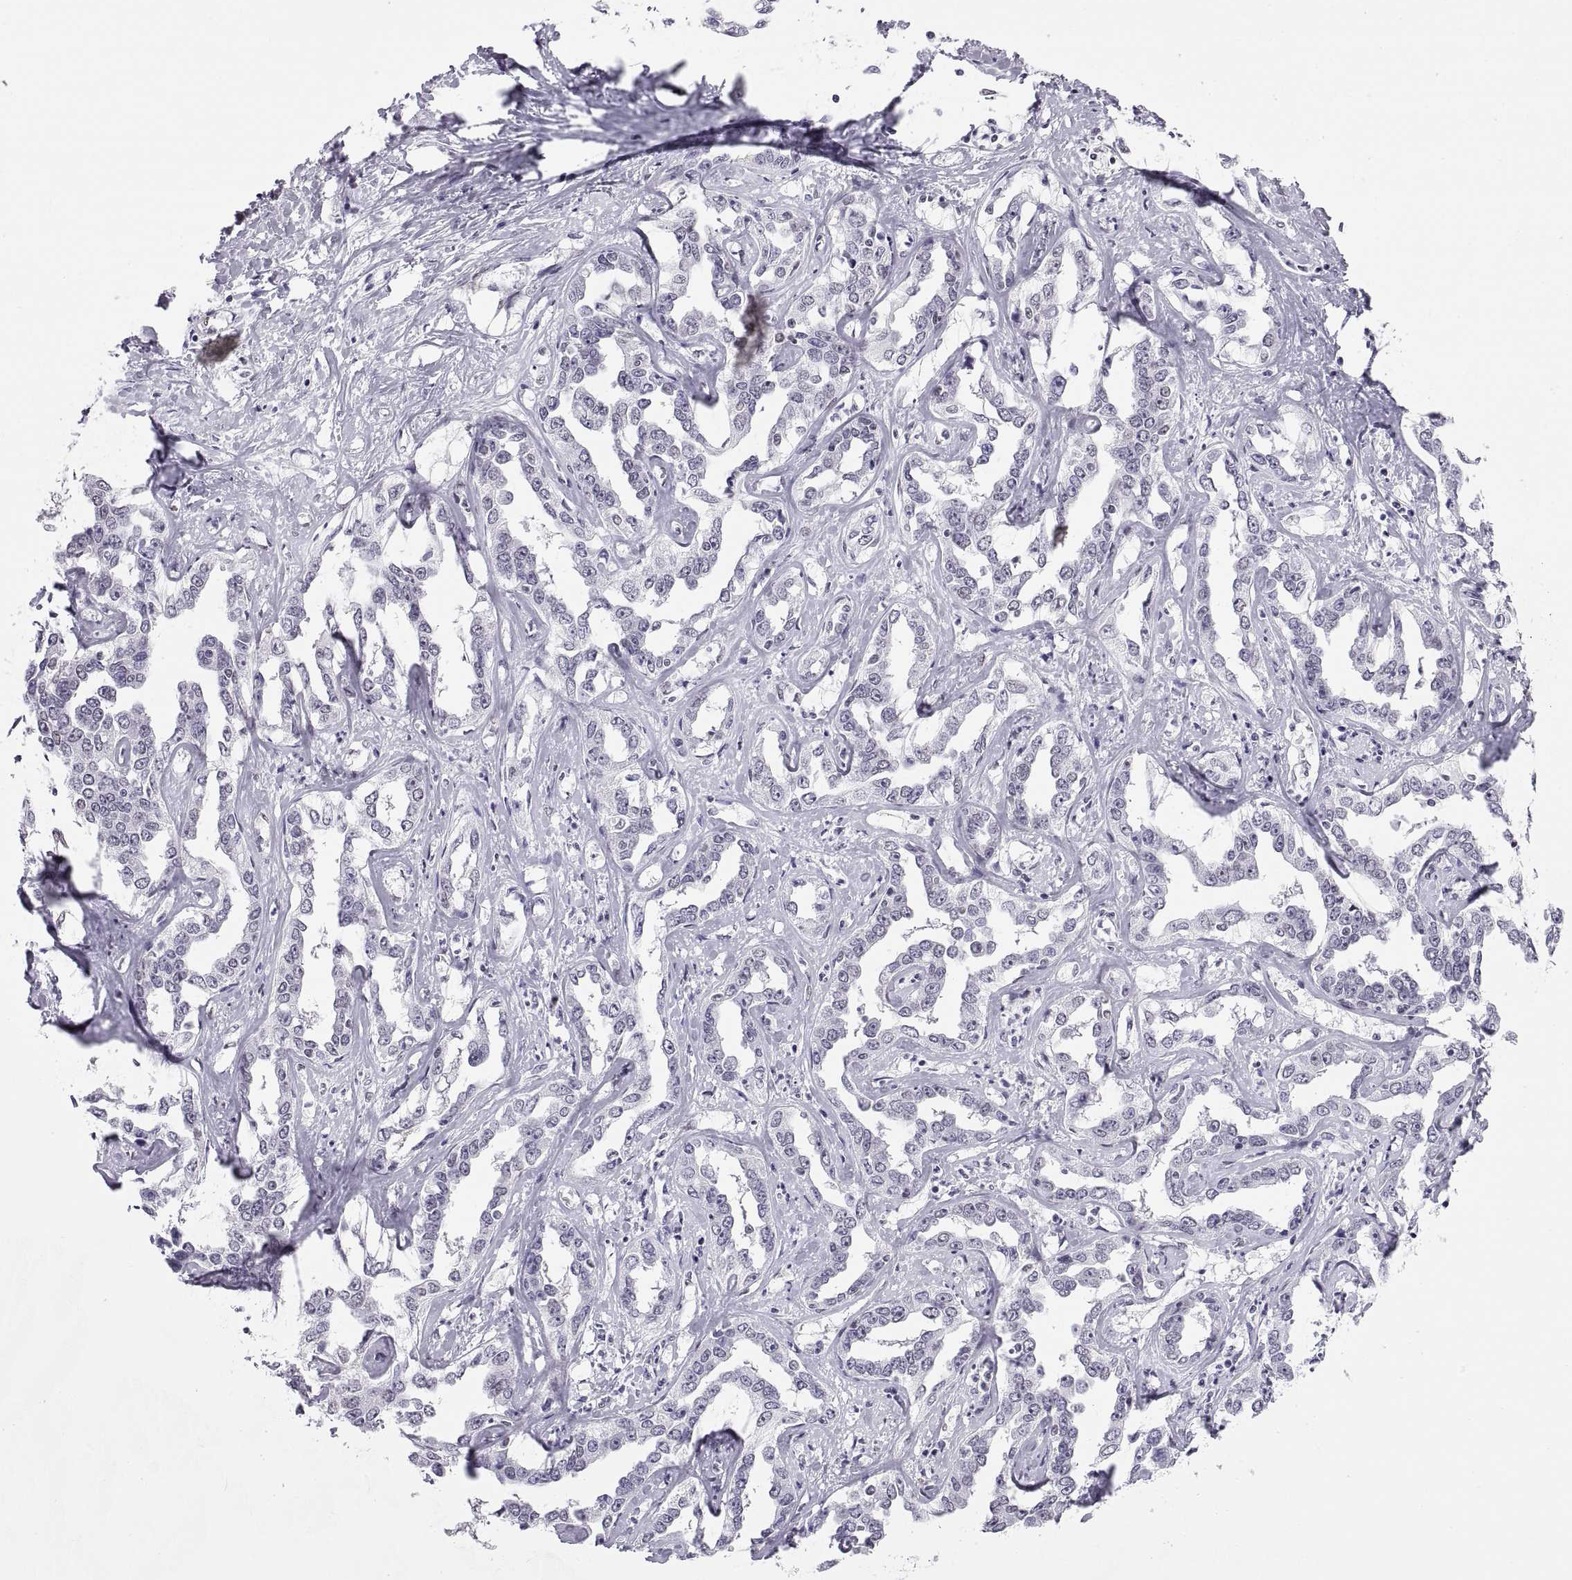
{"staining": {"intensity": "negative", "quantity": "none", "location": "none"}, "tissue": "liver cancer", "cell_type": "Tumor cells", "image_type": "cancer", "snomed": [{"axis": "morphology", "description": "Cholangiocarcinoma"}, {"axis": "topography", "description": "Liver"}], "caption": "IHC histopathology image of neoplastic tissue: liver cancer (cholangiocarcinoma) stained with DAB (3,3'-diaminobenzidine) reveals no significant protein staining in tumor cells.", "gene": "CARTPT", "patient": {"sex": "male", "age": 59}}